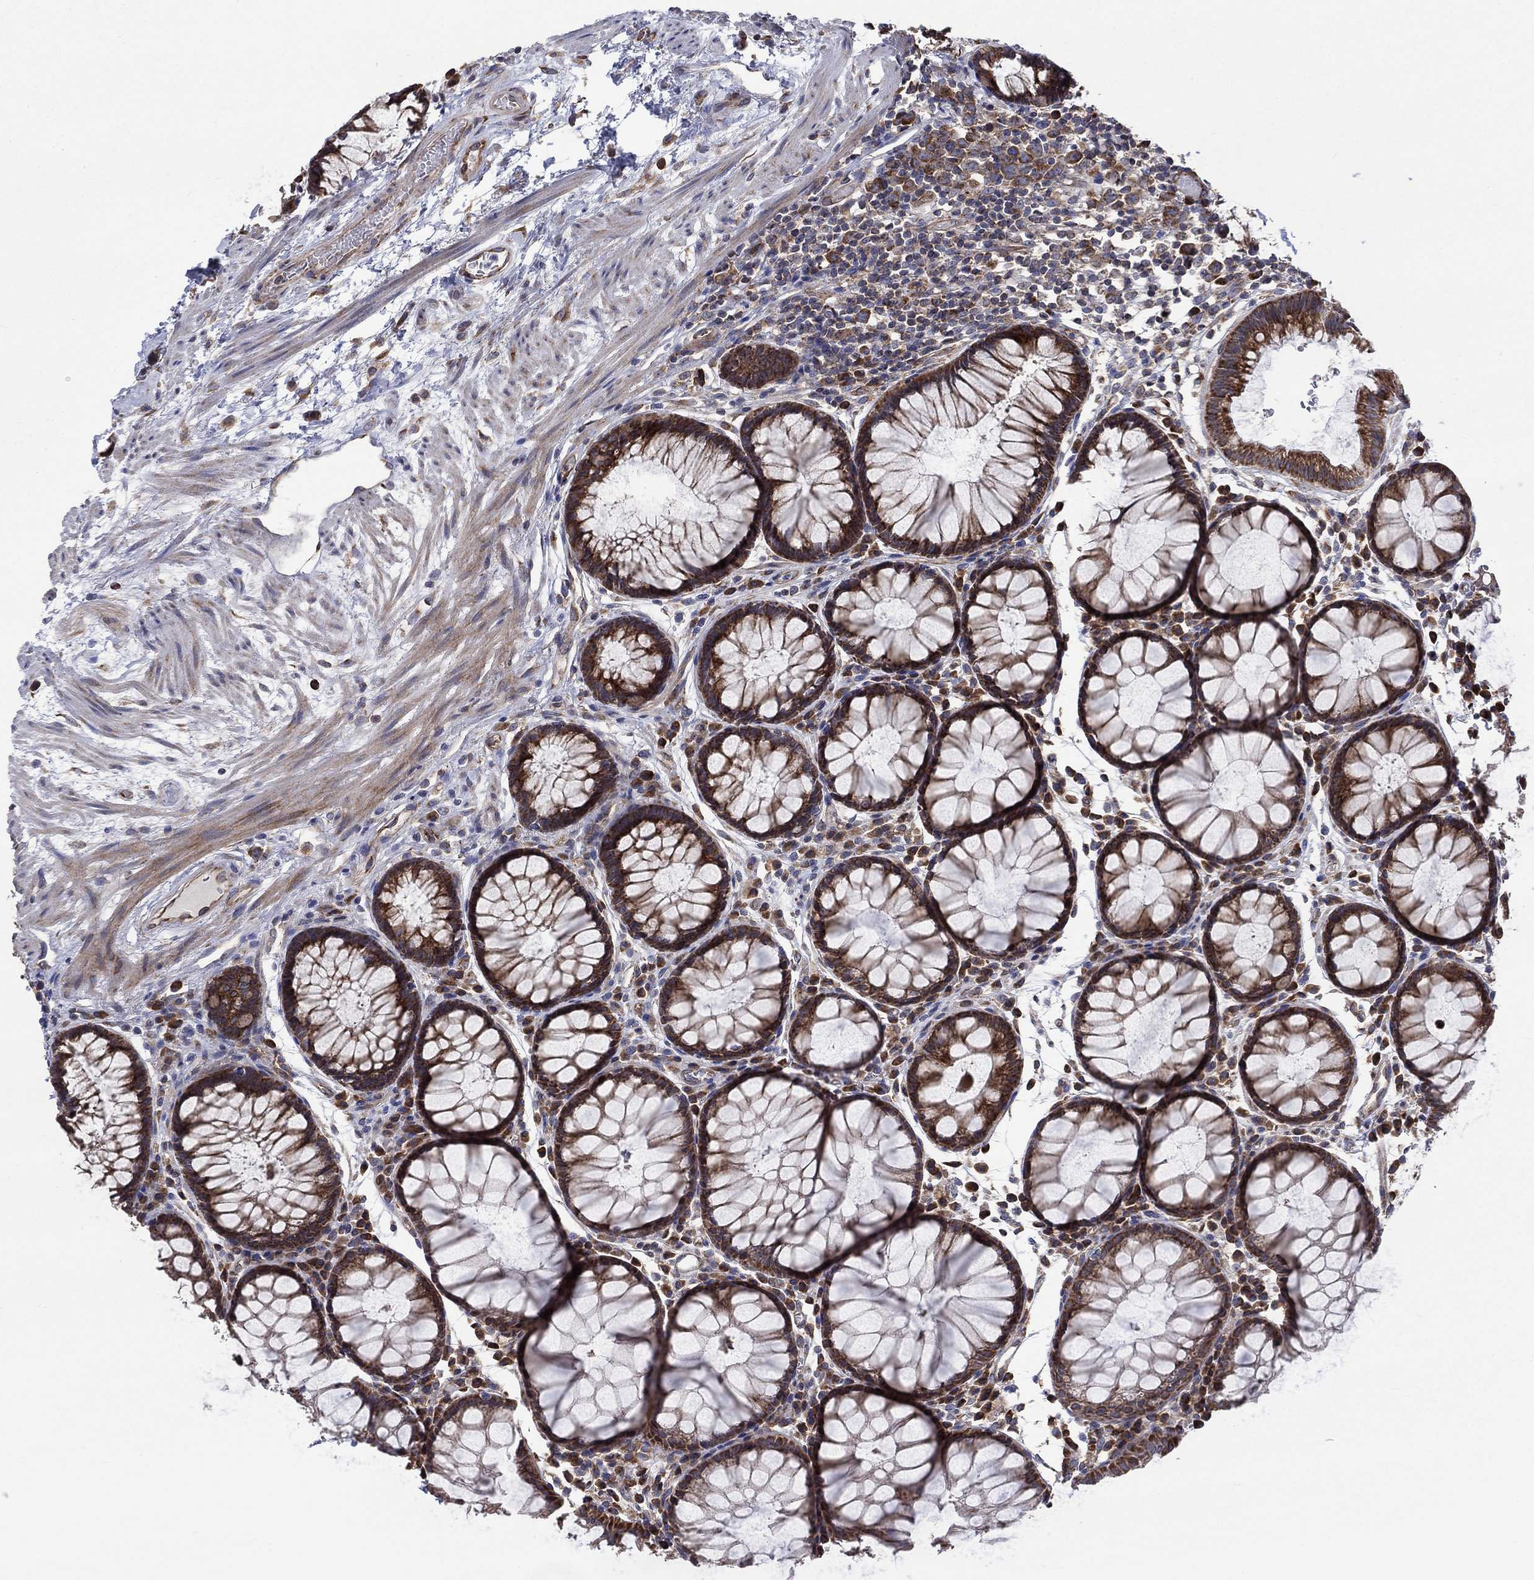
{"staining": {"intensity": "strong", "quantity": "25%-75%", "location": "cytoplasmic/membranous"}, "tissue": "rectum", "cell_type": "Glandular cells", "image_type": "normal", "snomed": [{"axis": "morphology", "description": "Normal tissue, NOS"}, {"axis": "topography", "description": "Rectum"}], "caption": "Strong cytoplasmic/membranous expression is seen in approximately 25%-75% of glandular cells in benign rectum. (DAB = brown stain, brightfield microscopy at high magnification).", "gene": "RPLP0", "patient": {"sex": "female", "age": 68}}